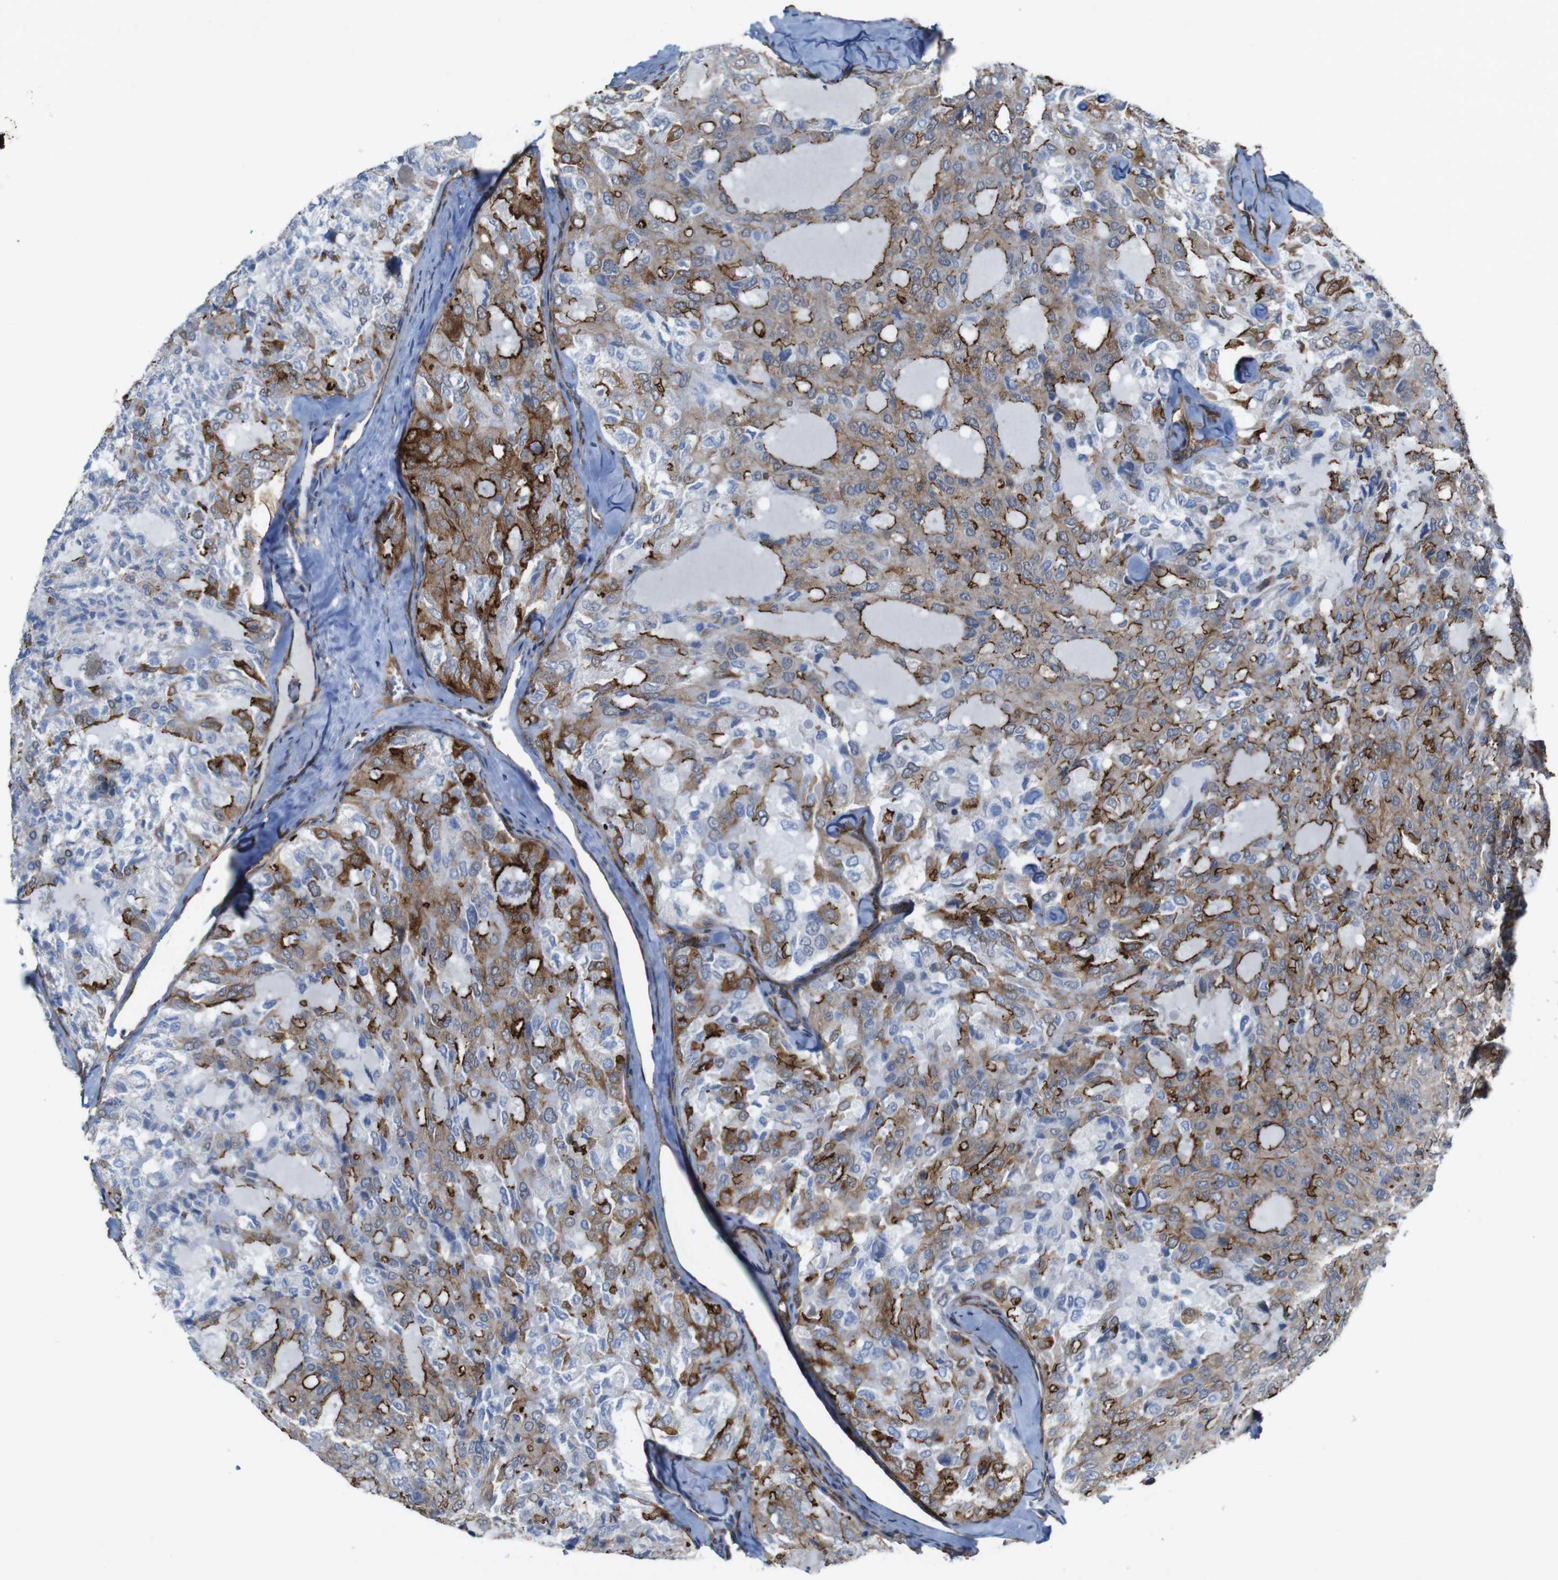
{"staining": {"intensity": "moderate", "quantity": ">75%", "location": "cytoplasmic/membranous"}, "tissue": "thyroid cancer", "cell_type": "Tumor cells", "image_type": "cancer", "snomed": [{"axis": "morphology", "description": "Follicular adenoma carcinoma, NOS"}, {"axis": "topography", "description": "Thyroid gland"}], "caption": "Follicular adenoma carcinoma (thyroid) stained for a protein (brown) exhibits moderate cytoplasmic/membranous positive staining in about >75% of tumor cells.", "gene": "PTGER4", "patient": {"sex": "male", "age": 75}}